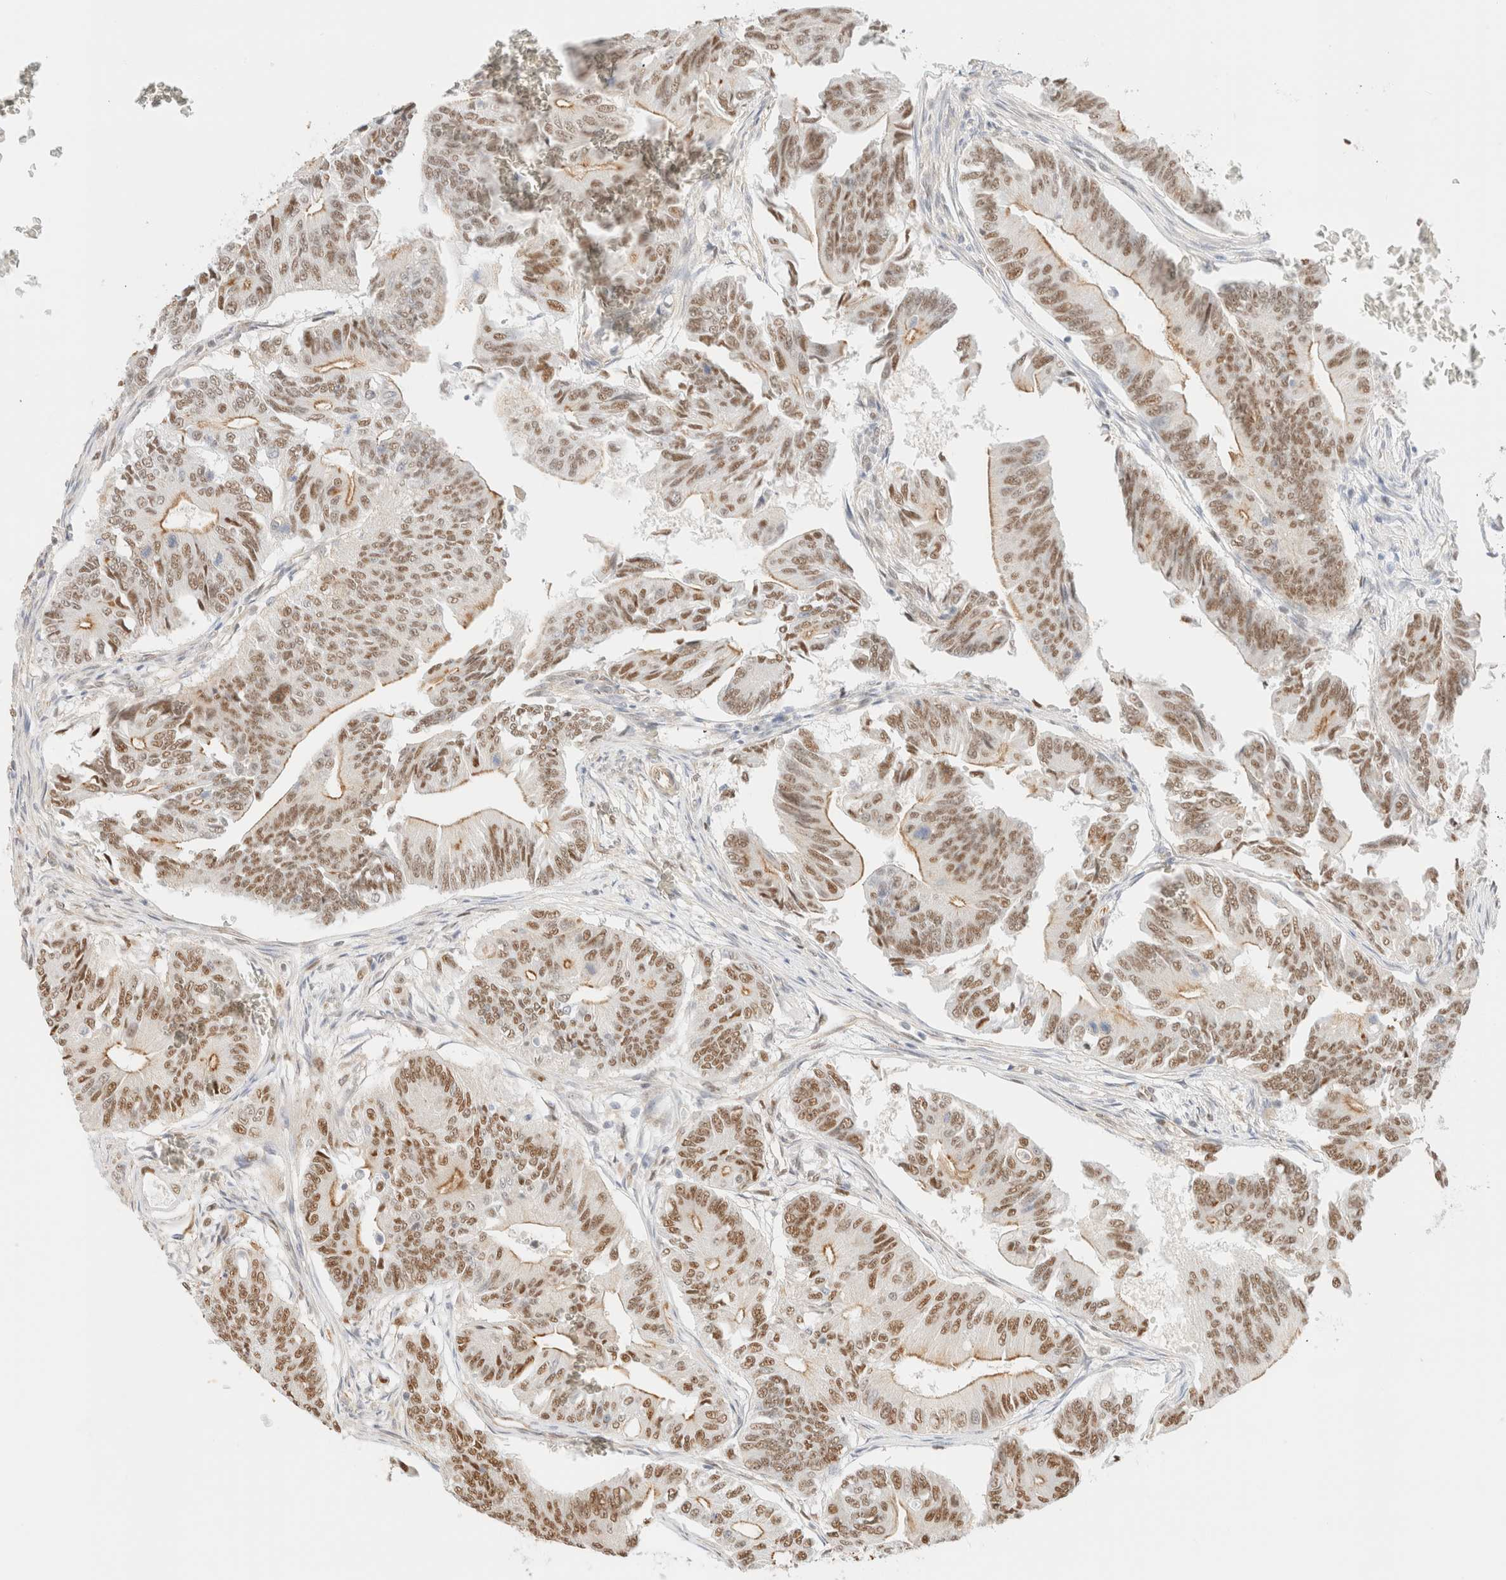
{"staining": {"intensity": "moderate", "quantity": ">75%", "location": "cytoplasmic/membranous,nuclear"}, "tissue": "colorectal cancer", "cell_type": "Tumor cells", "image_type": "cancer", "snomed": [{"axis": "morphology", "description": "Adenoma, NOS"}, {"axis": "morphology", "description": "Adenocarcinoma, NOS"}, {"axis": "topography", "description": "Colon"}], "caption": "IHC photomicrograph of neoplastic tissue: human adenocarcinoma (colorectal) stained using immunohistochemistry shows medium levels of moderate protein expression localized specifically in the cytoplasmic/membranous and nuclear of tumor cells, appearing as a cytoplasmic/membranous and nuclear brown color.", "gene": "ARID5A", "patient": {"sex": "male", "age": 79}}